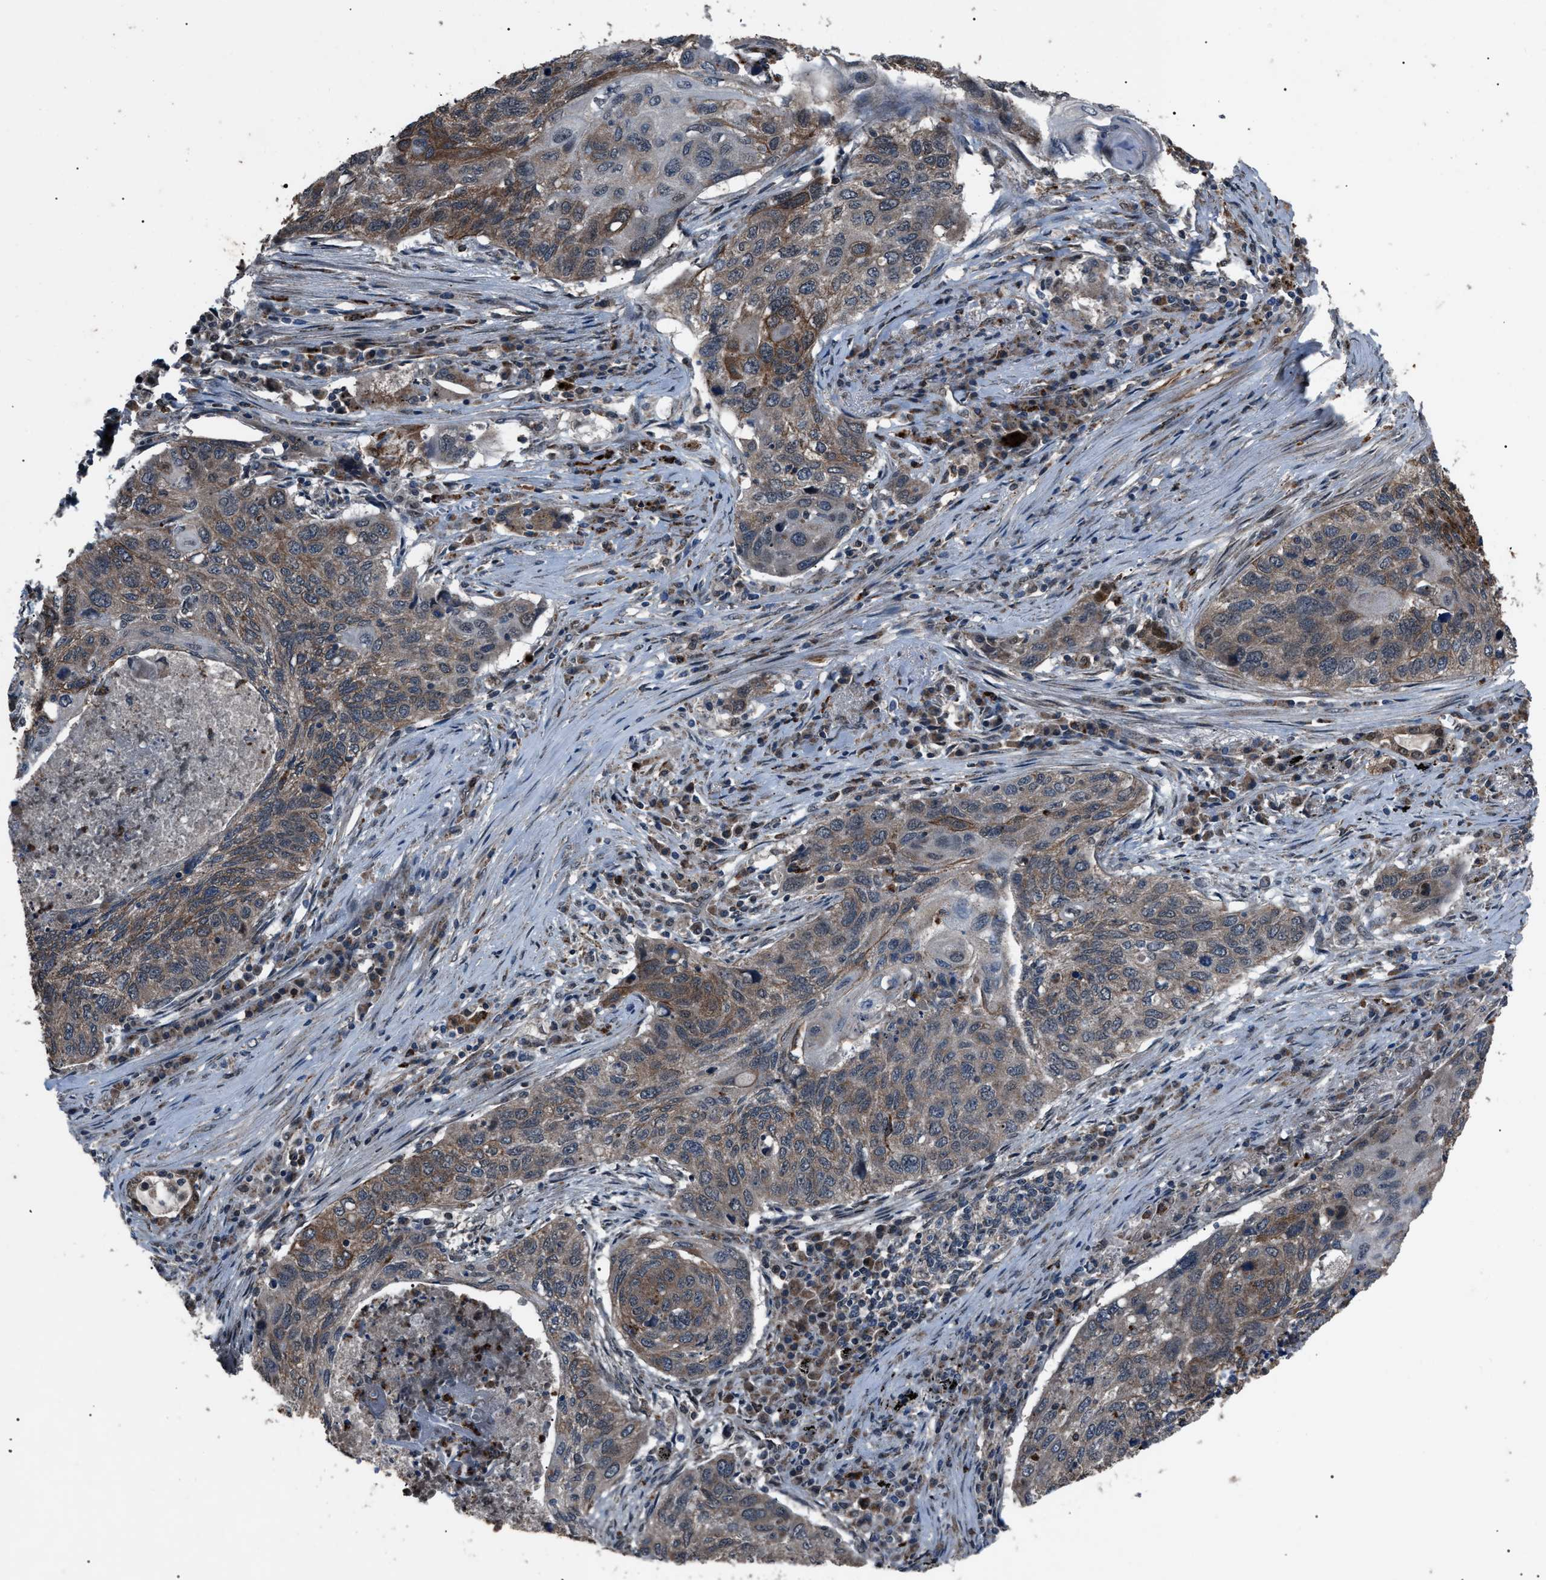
{"staining": {"intensity": "moderate", "quantity": "25%-75%", "location": "cytoplasmic/membranous"}, "tissue": "lung cancer", "cell_type": "Tumor cells", "image_type": "cancer", "snomed": [{"axis": "morphology", "description": "Squamous cell carcinoma, NOS"}, {"axis": "topography", "description": "Lung"}], "caption": "The immunohistochemical stain highlights moderate cytoplasmic/membranous expression in tumor cells of lung squamous cell carcinoma tissue.", "gene": "ZFAND2A", "patient": {"sex": "female", "age": 63}}